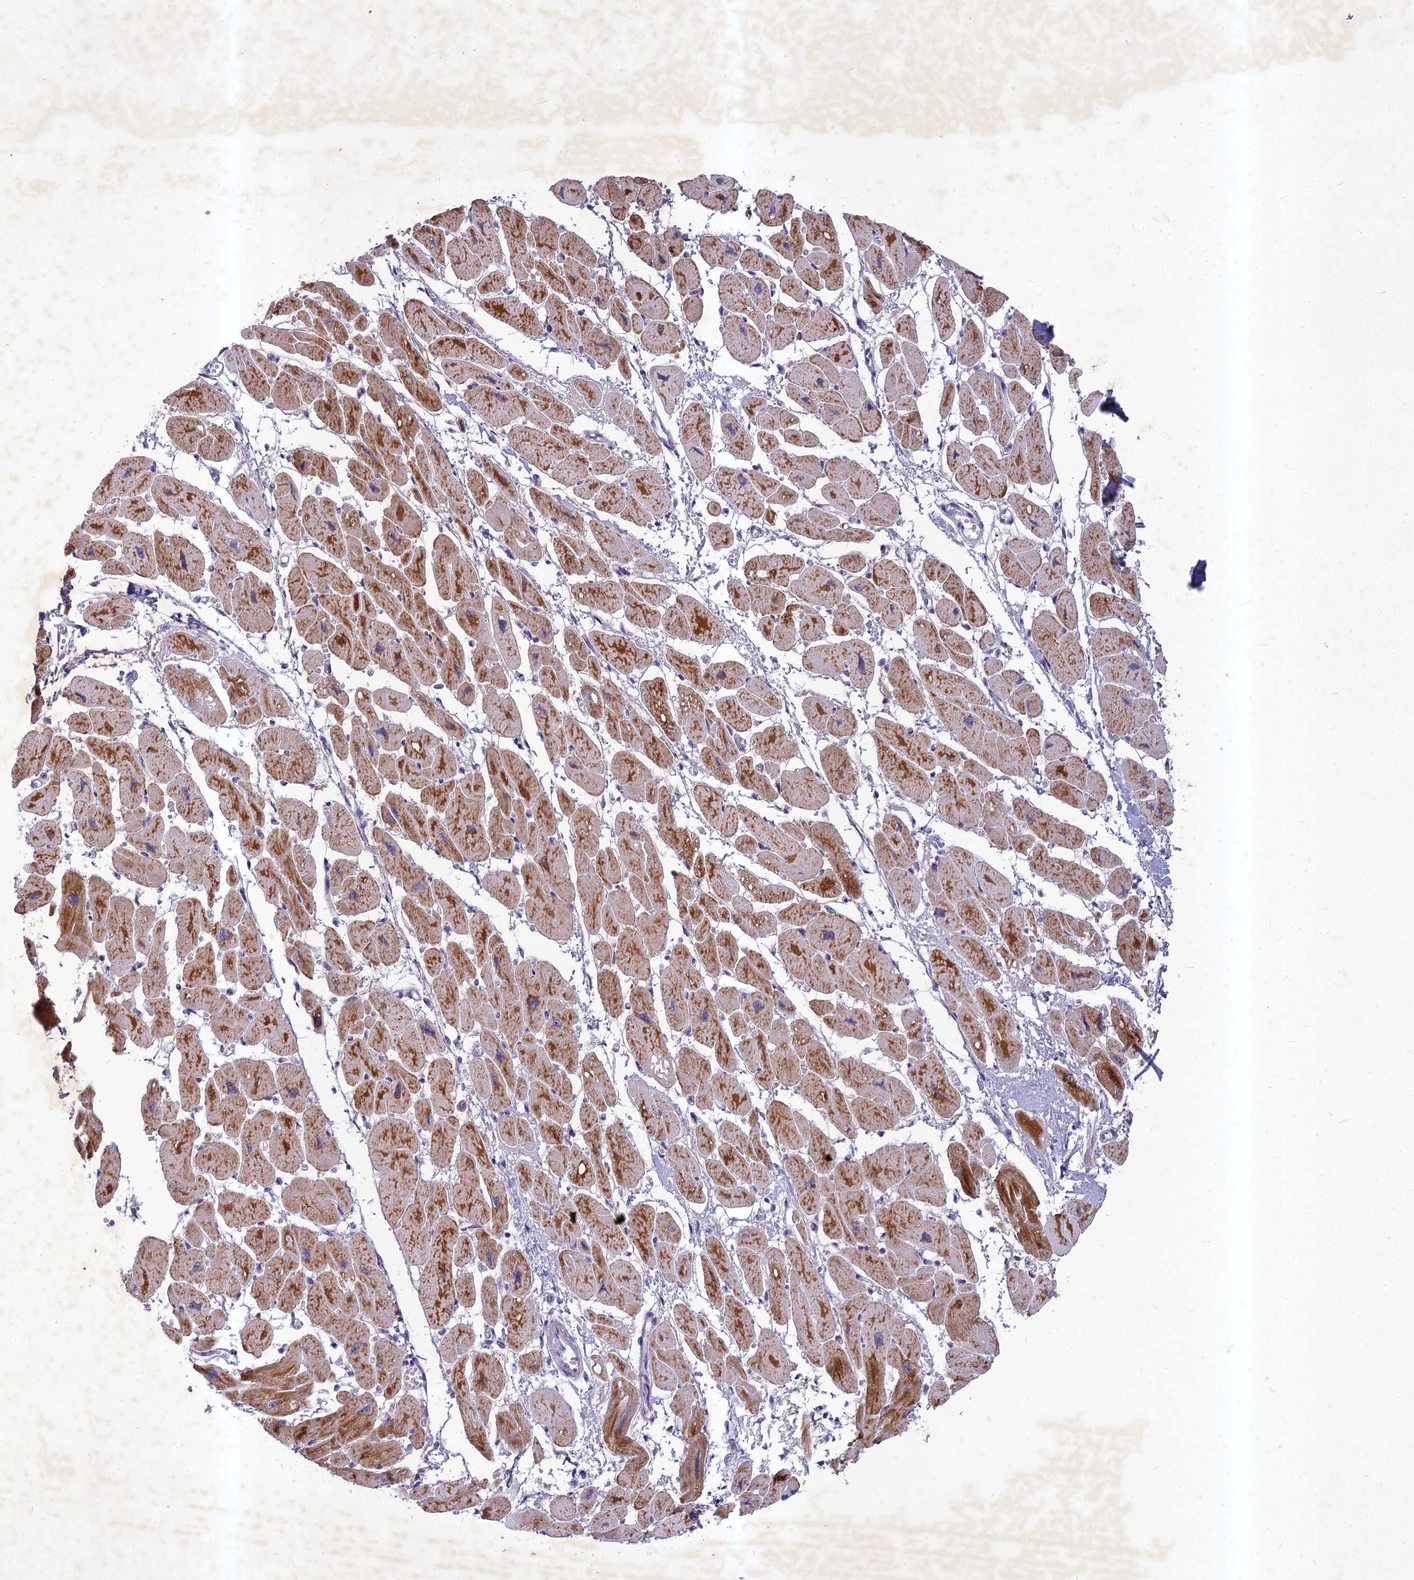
{"staining": {"intensity": "moderate", "quantity": ">75%", "location": "cytoplasmic/membranous"}, "tissue": "heart muscle", "cell_type": "Cardiomyocytes", "image_type": "normal", "snomed": [{"axis": "morphology", "description": "Normal tissue, NOS"}, {"axis": "topography", "description": "Heart"}], "caption": "Immunohistochemistry (IHC) image of benign heart muscle: heart muscle stained using immunohistochemistry (IHC) demonstrates medium levels of moderate protein expression localized specifically in the cytoplasmic/membranous of cardiomyocytes, appearing as a cytoplasmic/membranous brown color.", "gene": "HIGD1A", "patient": {"sex": "female", "age": 54}}